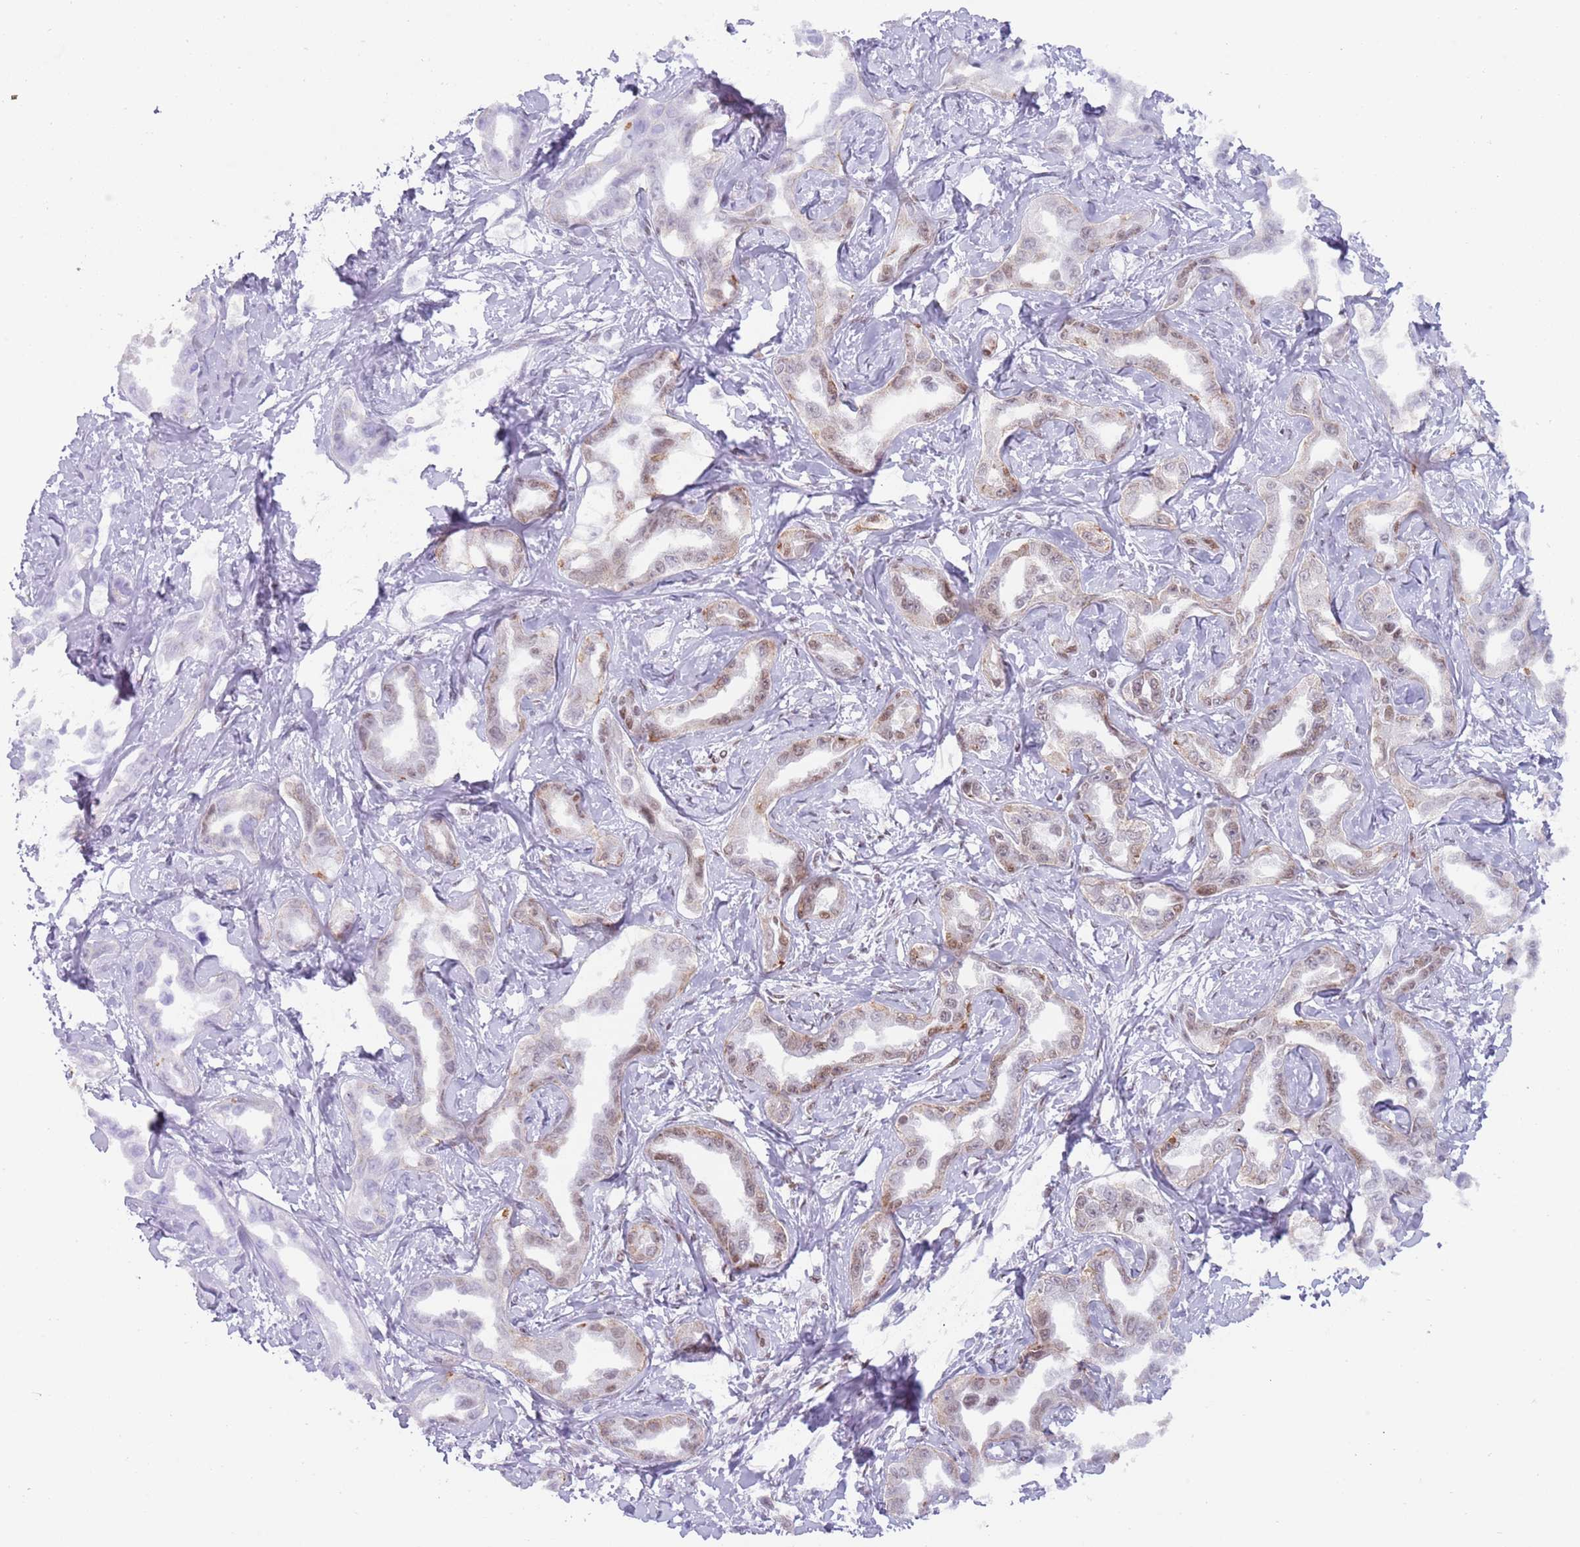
{"staining": {"intensity": "weak", "quantity": "<25%", "location": "nuclear"}, "tissue": "liver cancer", "cell_type": "Tumor cells", "image_type": "cancer", "snomed": [{"axis": "morphology", "description": "Cholangiocarcinoma"}, {"axis": "topography", "description": "Liver"}], "caption": "Tumor cells show no significant staining in cholangiocarcinoma (liver). Brightfield microscopy of IHC stained with DAB (brown) and hematoxylin (blue), captured at high magnification.", "gene": "HDAC8", "patient": {"sex": "male", "age": 59}}